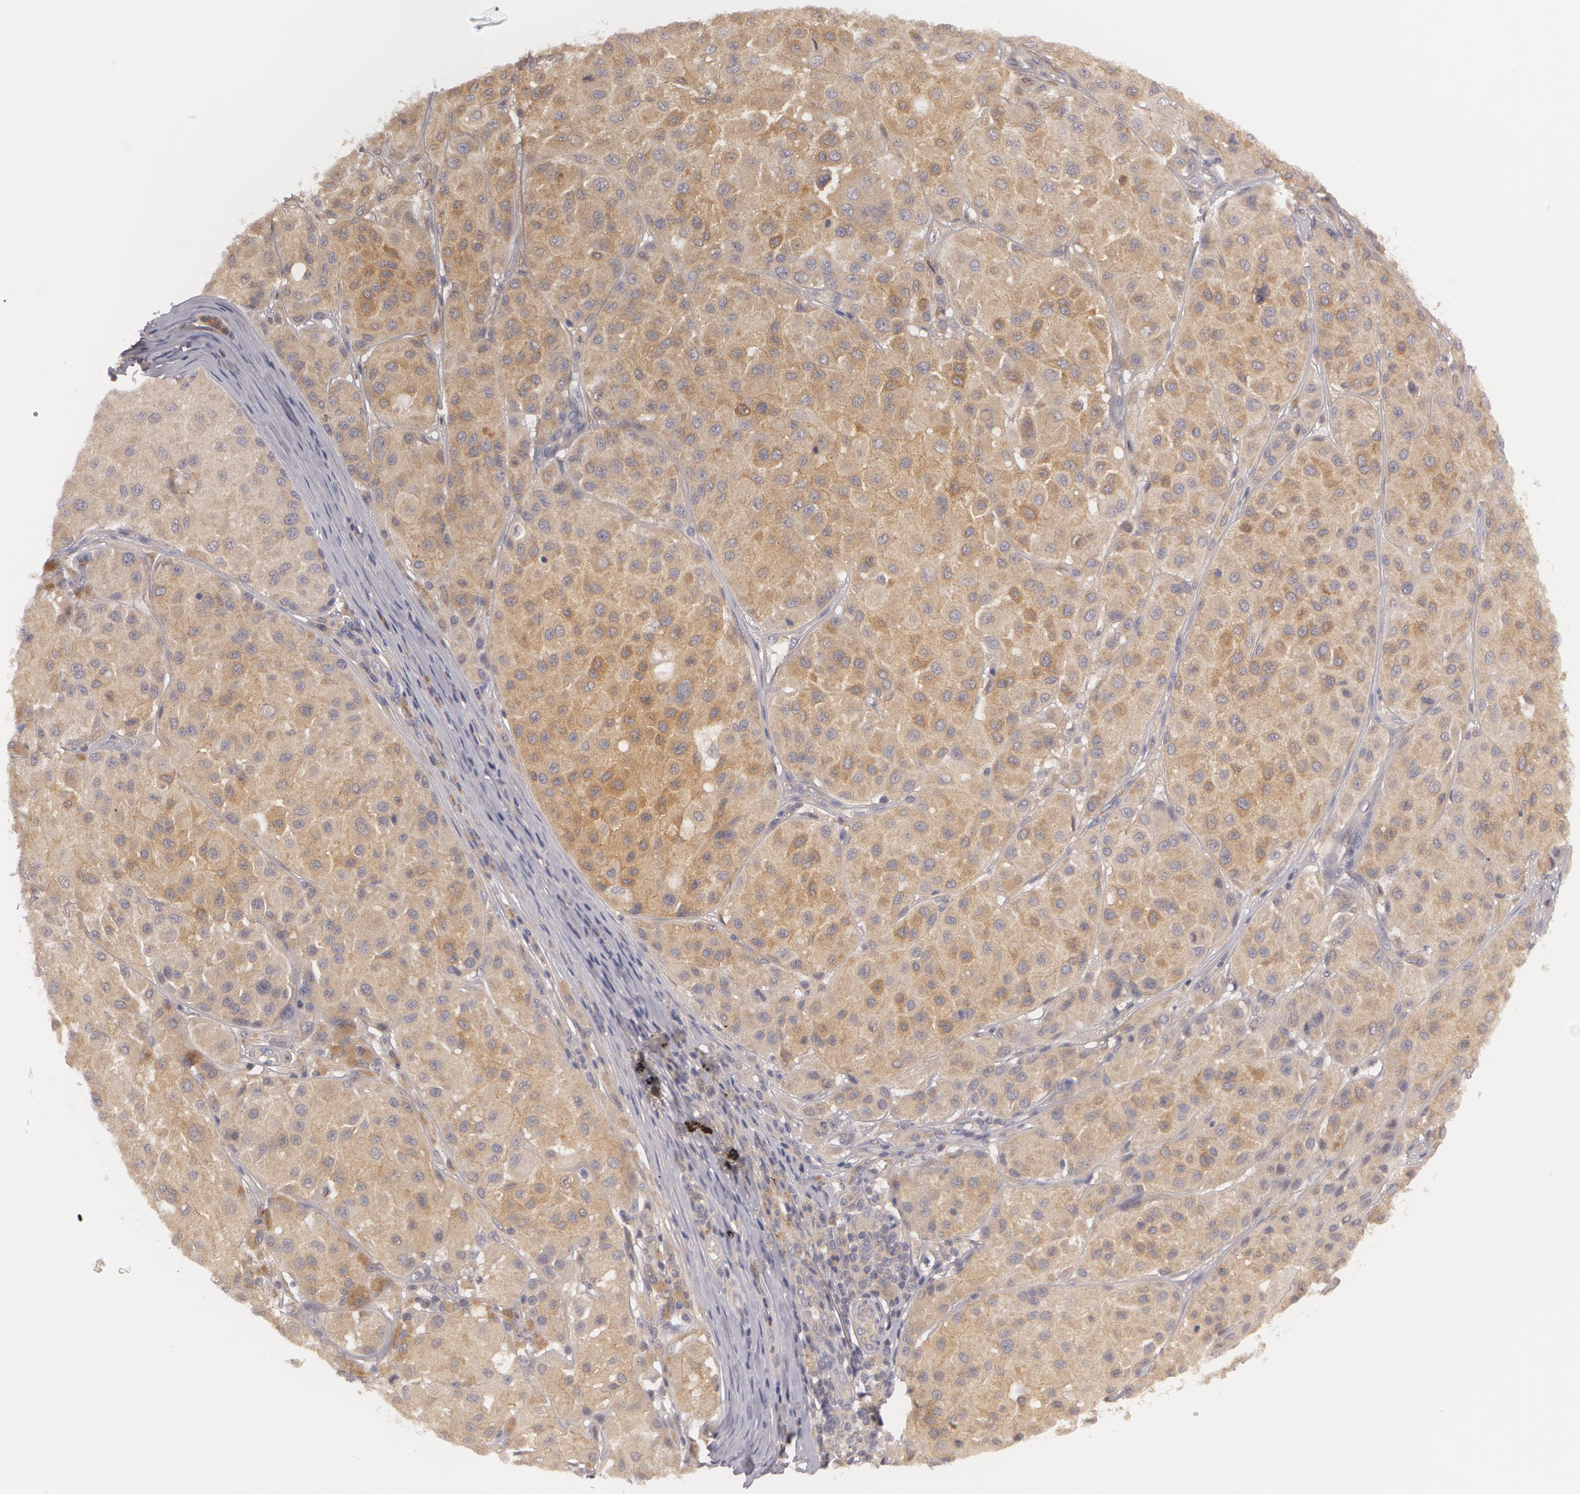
{"staining": {"intensity": "moderate", "quantity": ">75%", "location": "cytoplasmic/membranous"}, "tissue": "melanoma", "cell_type": "Tumor cells", "image_type": "cancer", "snomed": [{"axis": "morphology", "description": "Malignant melanoma, NOS"}, {"axis": "topography", "description": "Skin"}], "caption": "Human malignant melanoma stained for a protein (brown) shows moderate cytoplasmic/membranous positive staining in about >75% of tumor cells.", "gene": "CASK", "patient": {"sex": "male", "age": 36}}